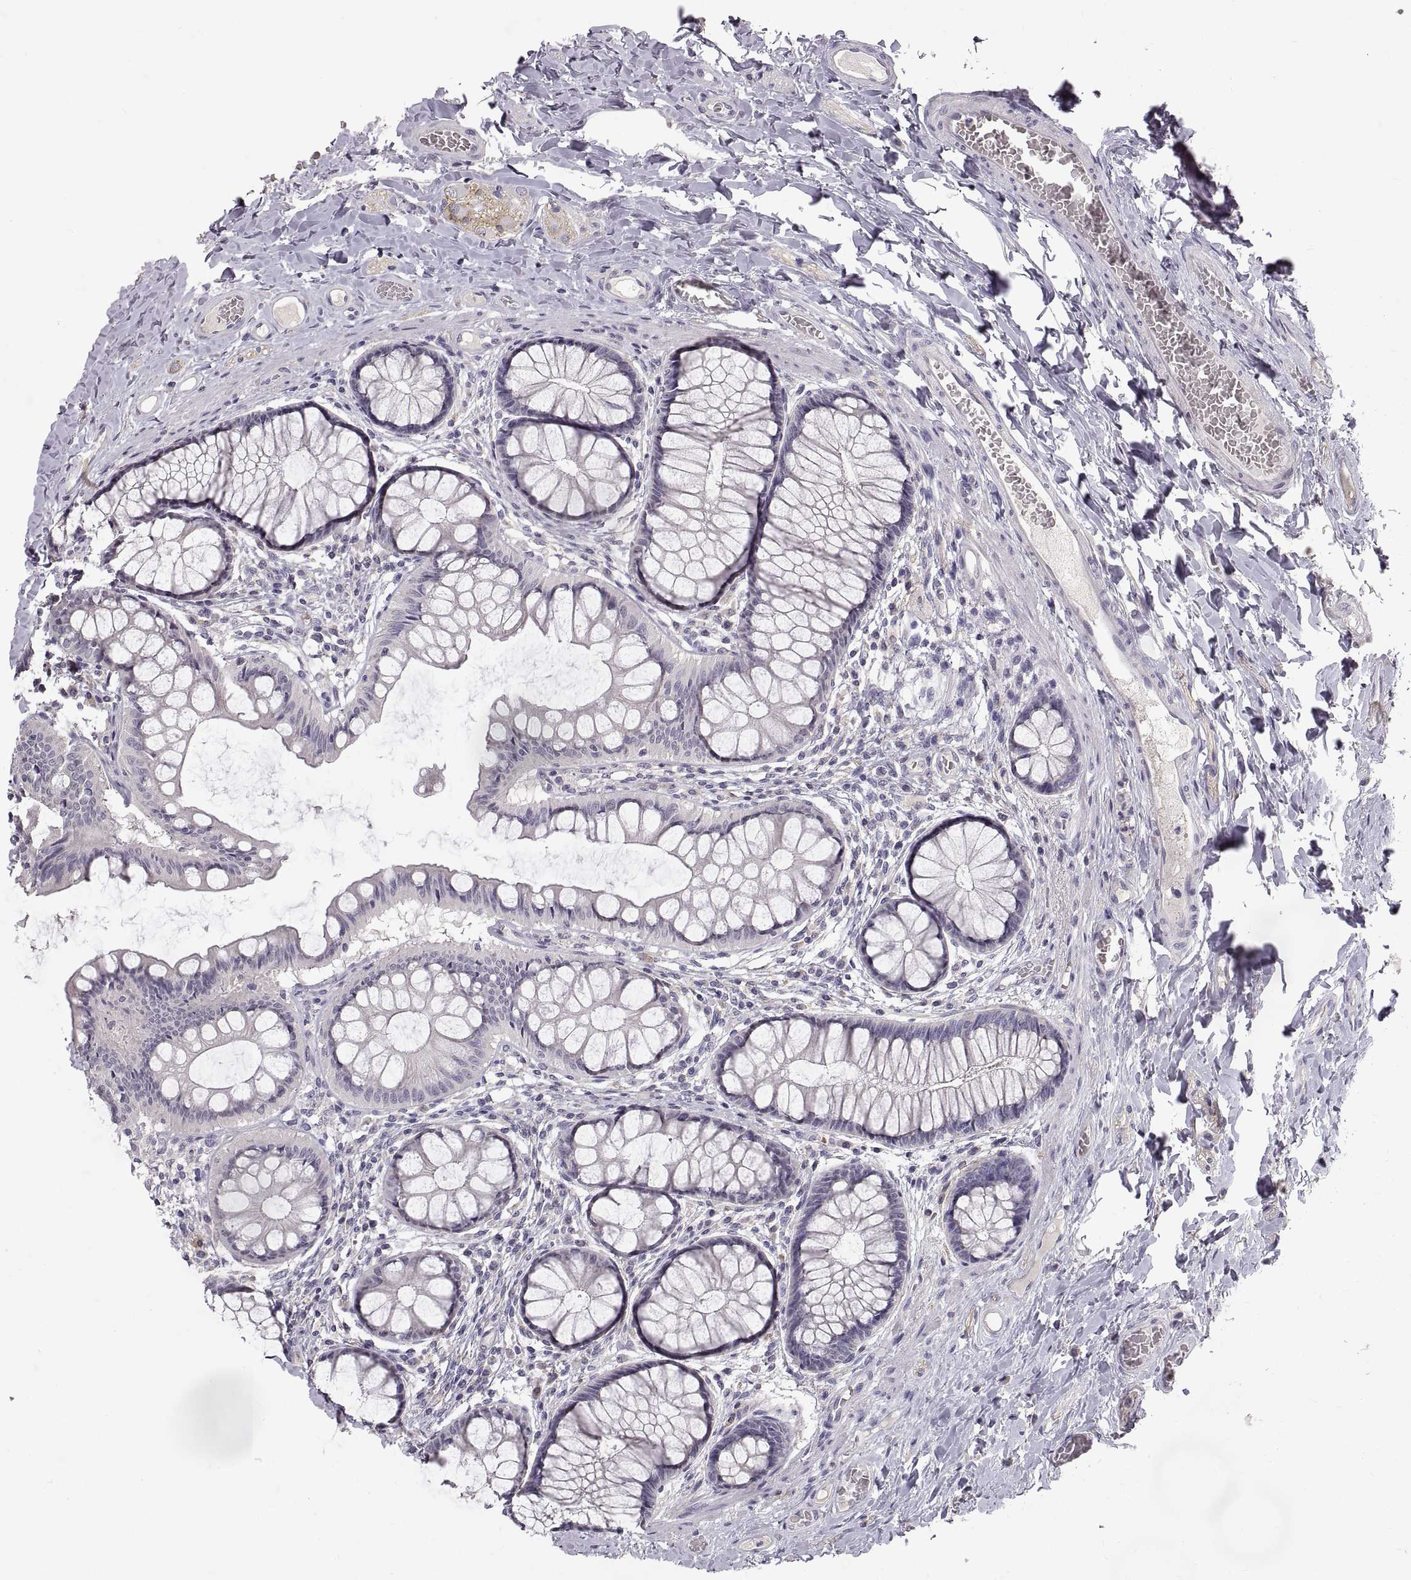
{"staining": {"intensity": "negative", "quantity": "none", "location": "none"}, "tissue": "colon", "cell_type": "Endothelial cells", "image_type": "normal", "snomed": [{"axis": "morphology", "description": "Normal tissue, NOS"}, {"axis": "topography", "description": "Colon"}], "caption": "There is no significant staining in endothelial cells of colon. (DAB (3,3'-diaminobenzidine) IHC, high magnification).", "gene": "CDH2", "patient": {"sex": "female", "age": 65}}